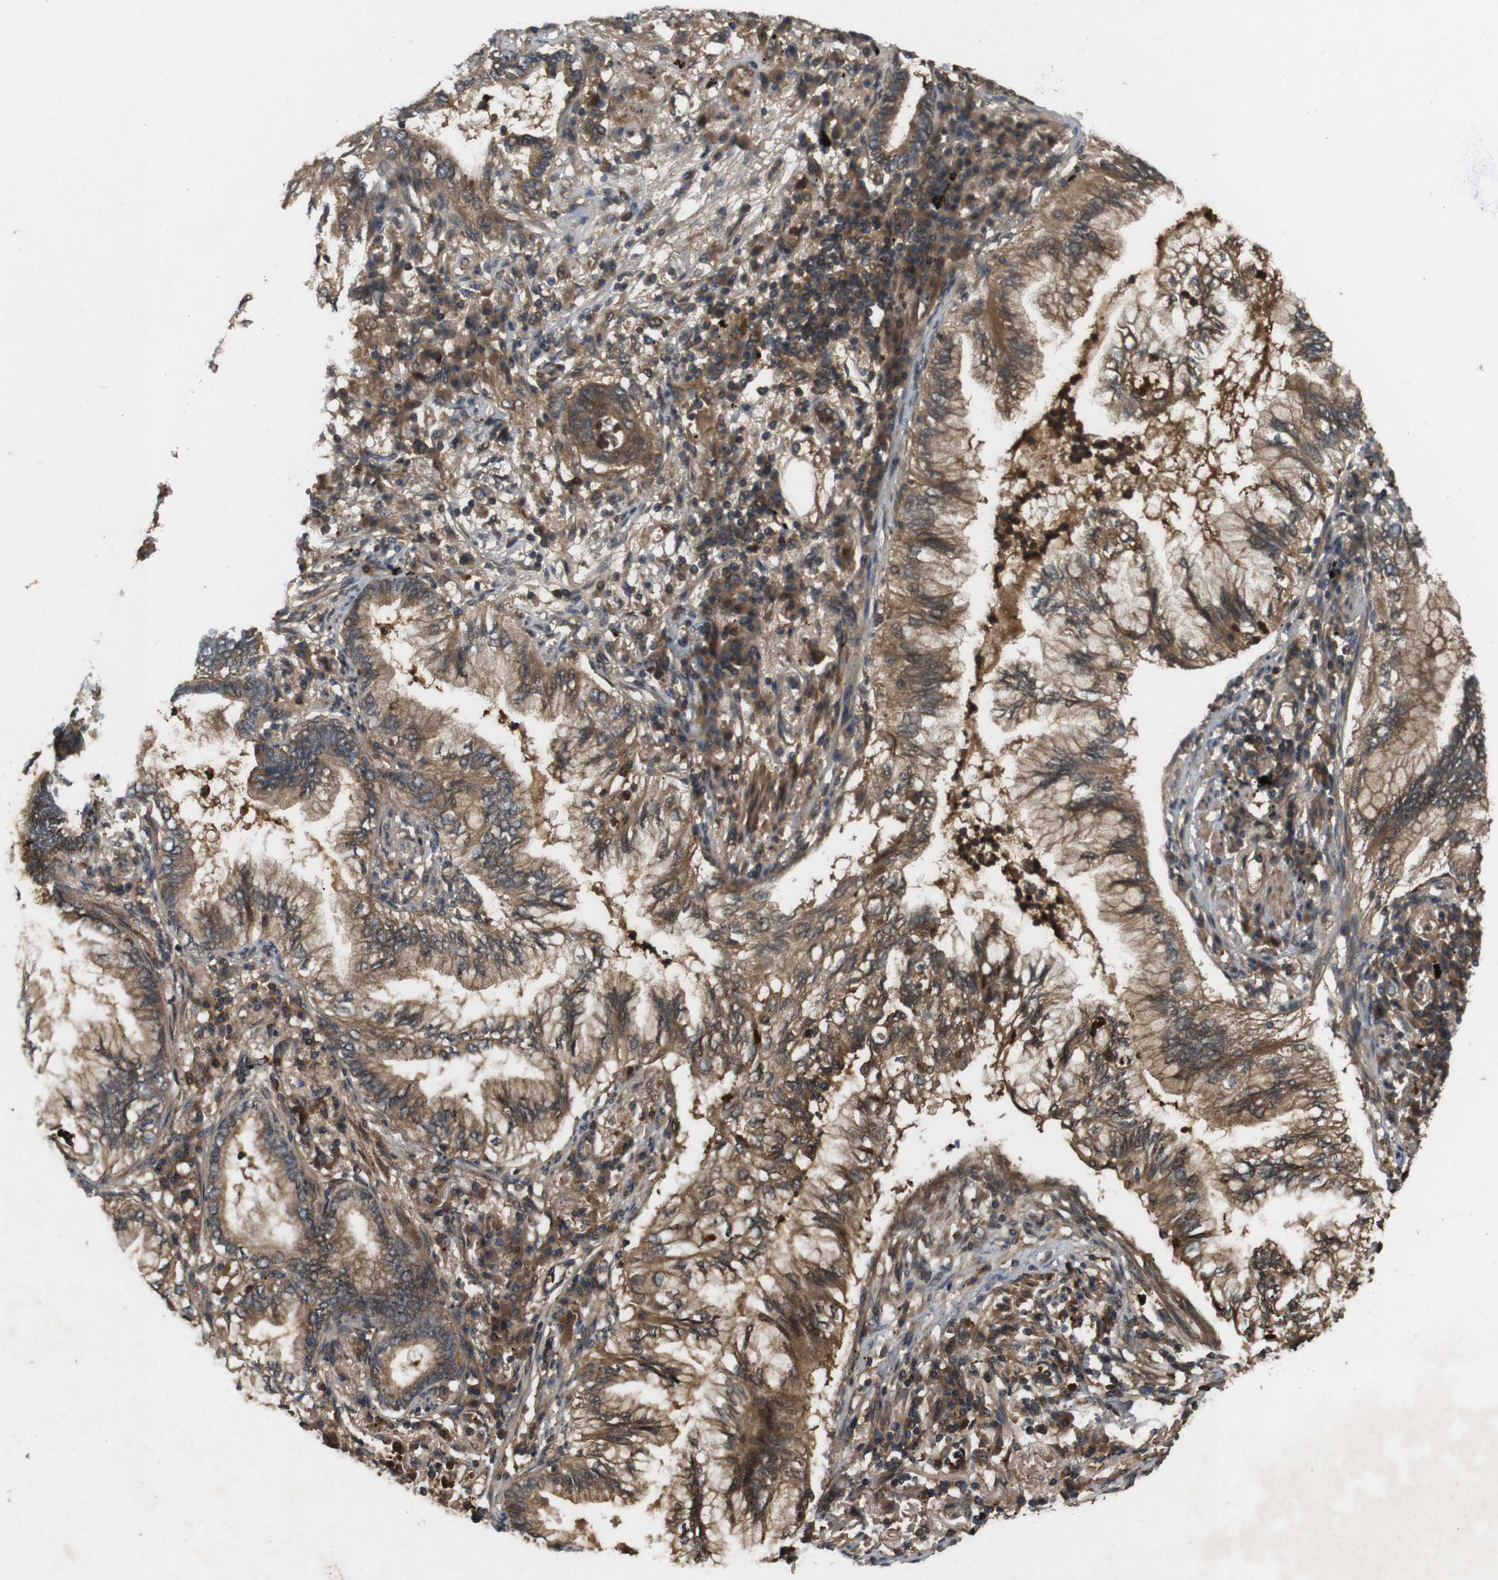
{"staining": {"intensity": "moderate", "quantity": ">75%", "location": "cytoplasmic/membranous"}, "tissue": "lung cancer", "cell_type": "Tumor cells", "image_type": "cancer", "snomed": [{"axis": "morphology", "description": "Normal tissue, NOS"}, {"axis": "morphology", "description": "Adenocarcinoma, NOS"}, {"axis": "topography", "description": "Bronchus"}, {"axis": "topography", "description": "Lung"}], "caption": "Moderate cytoplasmic/membranous positivity for a protein is present in about >75% of tumor cells of lung adenocarcinoma using immunohistochemistry.", "gene": "NFKBIE", "patient": {"sex": "female", "age": 70}}